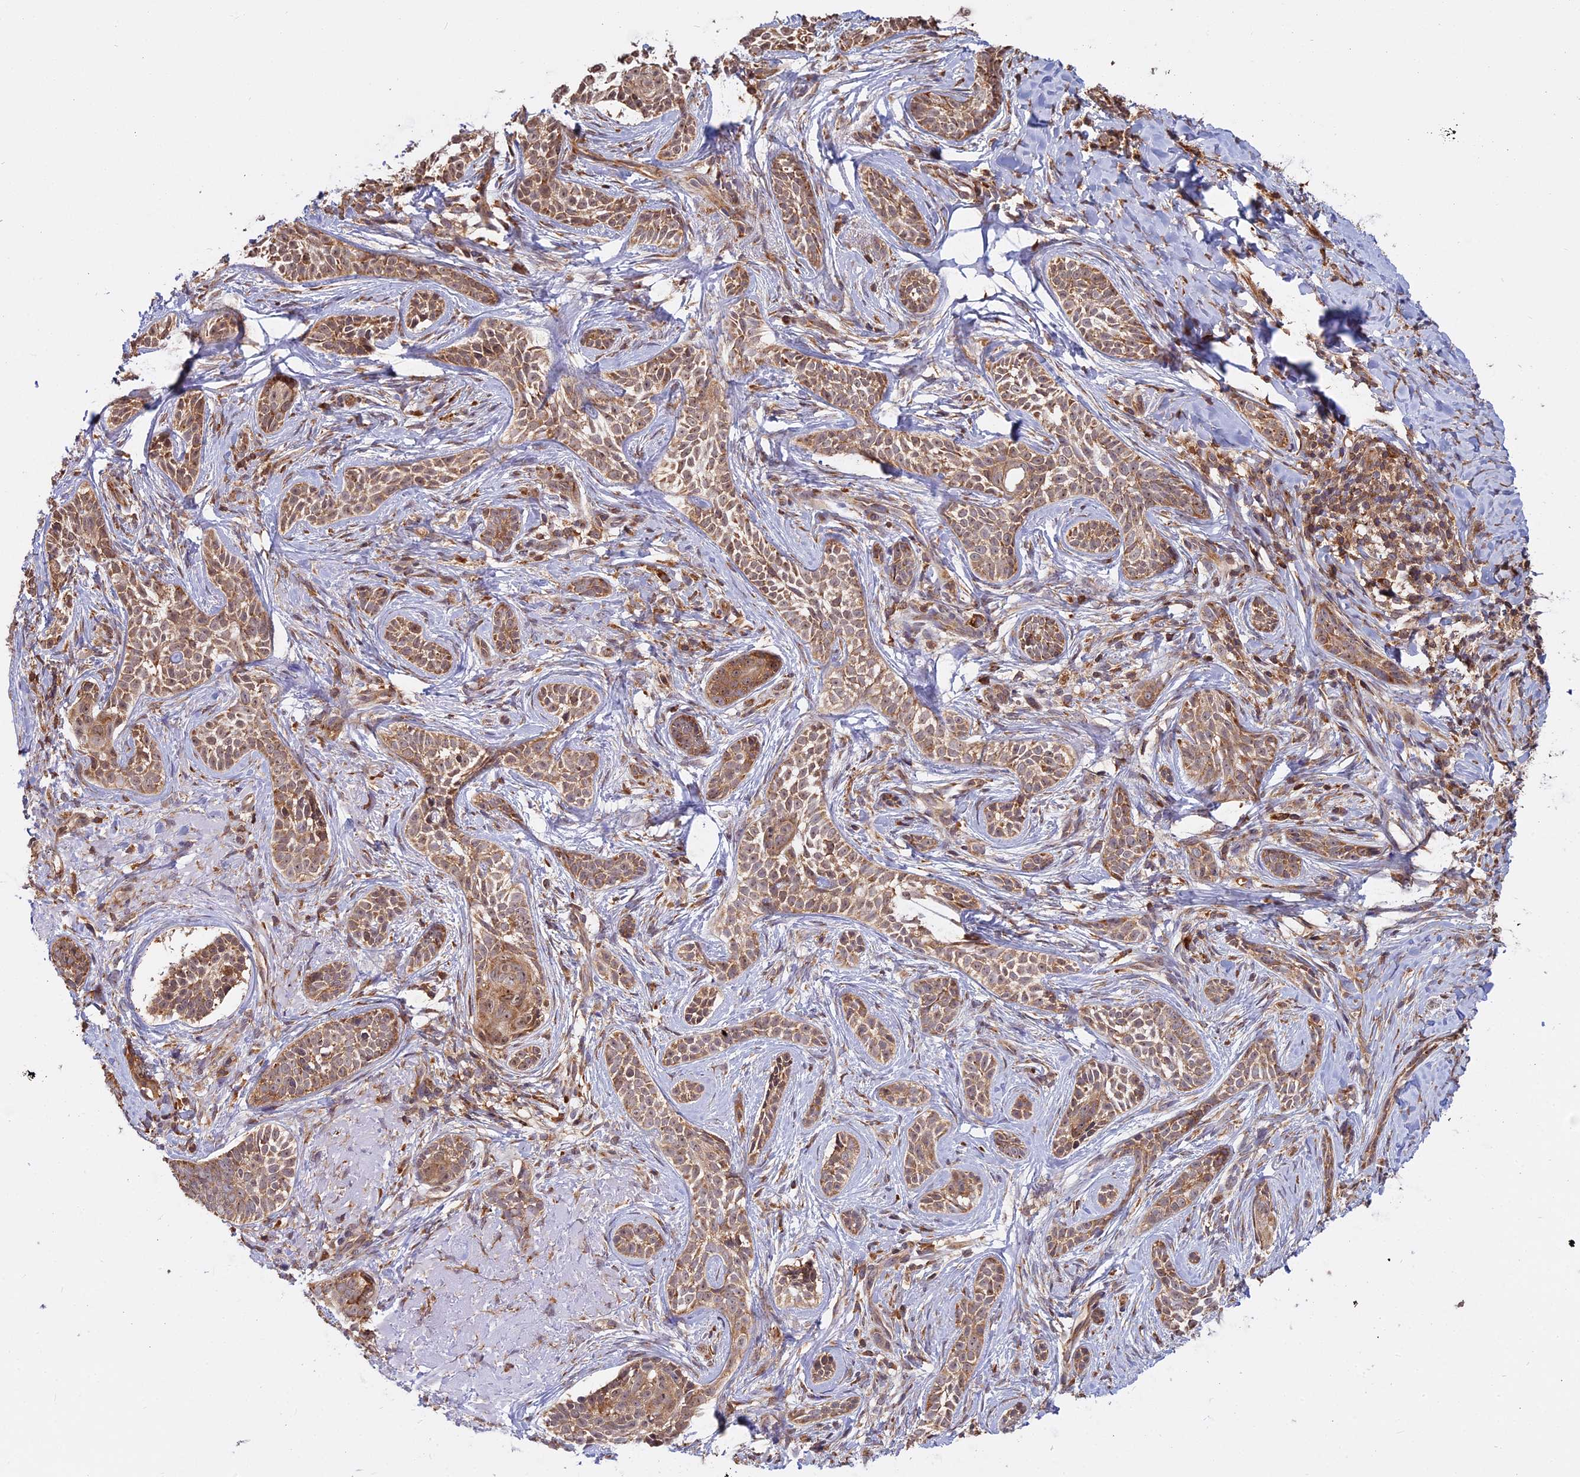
{"staining": {"intensity": "moderate", "quantity": ">75%", "location": "cytoplasmic/membranous"}, "tissue": "skin cancer", "cell_type": "Tumor cells", "image_type": "cancer", "snomed": [{"axis": "morphology", "description": "Basal cell carcinoma"}, {"axis": "topography", "description": "Skin"}], "caption": "High-magnification brightfield microscopy of skin cancer (basal cell carcinoma) stained with DAB (brown) and counterstained with hematoxylin (blue). tumor cells exhibit moderate cytoplasmic/membranous staining is identified in approximately>75% of cells.", "gene": "RPL26", "patient": {"sex": "male", "age": 71}}